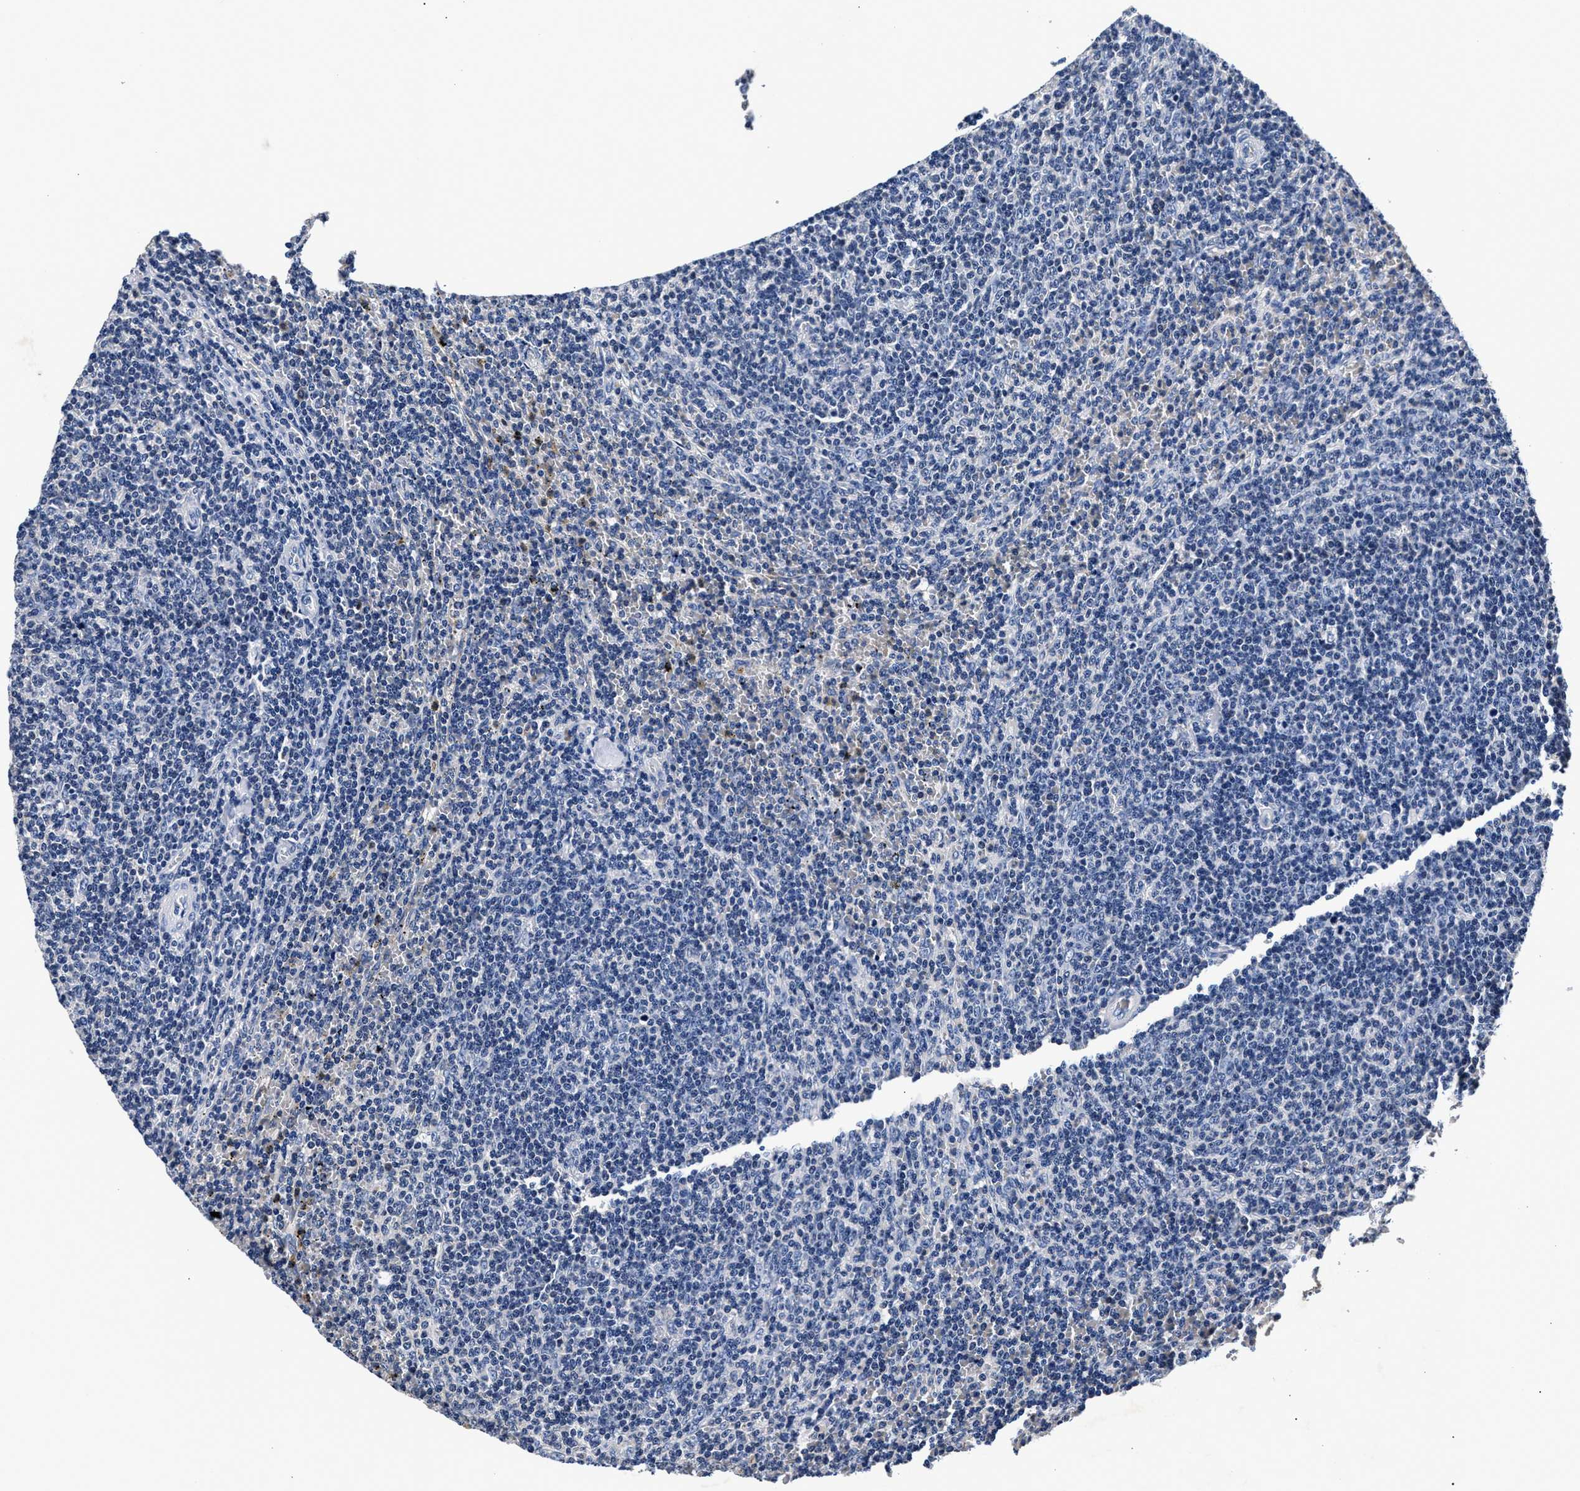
{"staining": {"intensity": "negative", "quantity": "none", "location": "none"}, "tissue": "lymphoma", "cell_type": "Tumor cells", "image_type": "cancer", "snomed": [{"axis": "morphology", "description": "Malignant lymphoma, non-Hodgkin's type, Low grade"}, {"axis": "topography", "description": "Spleen"}], "caption": "This is an immunohistochemistry (IHC) micrograph of lymphoma. There is no expression in tumor cells.", "gene": "PHF24", "patient": {"sex": "female", "age": 50}}